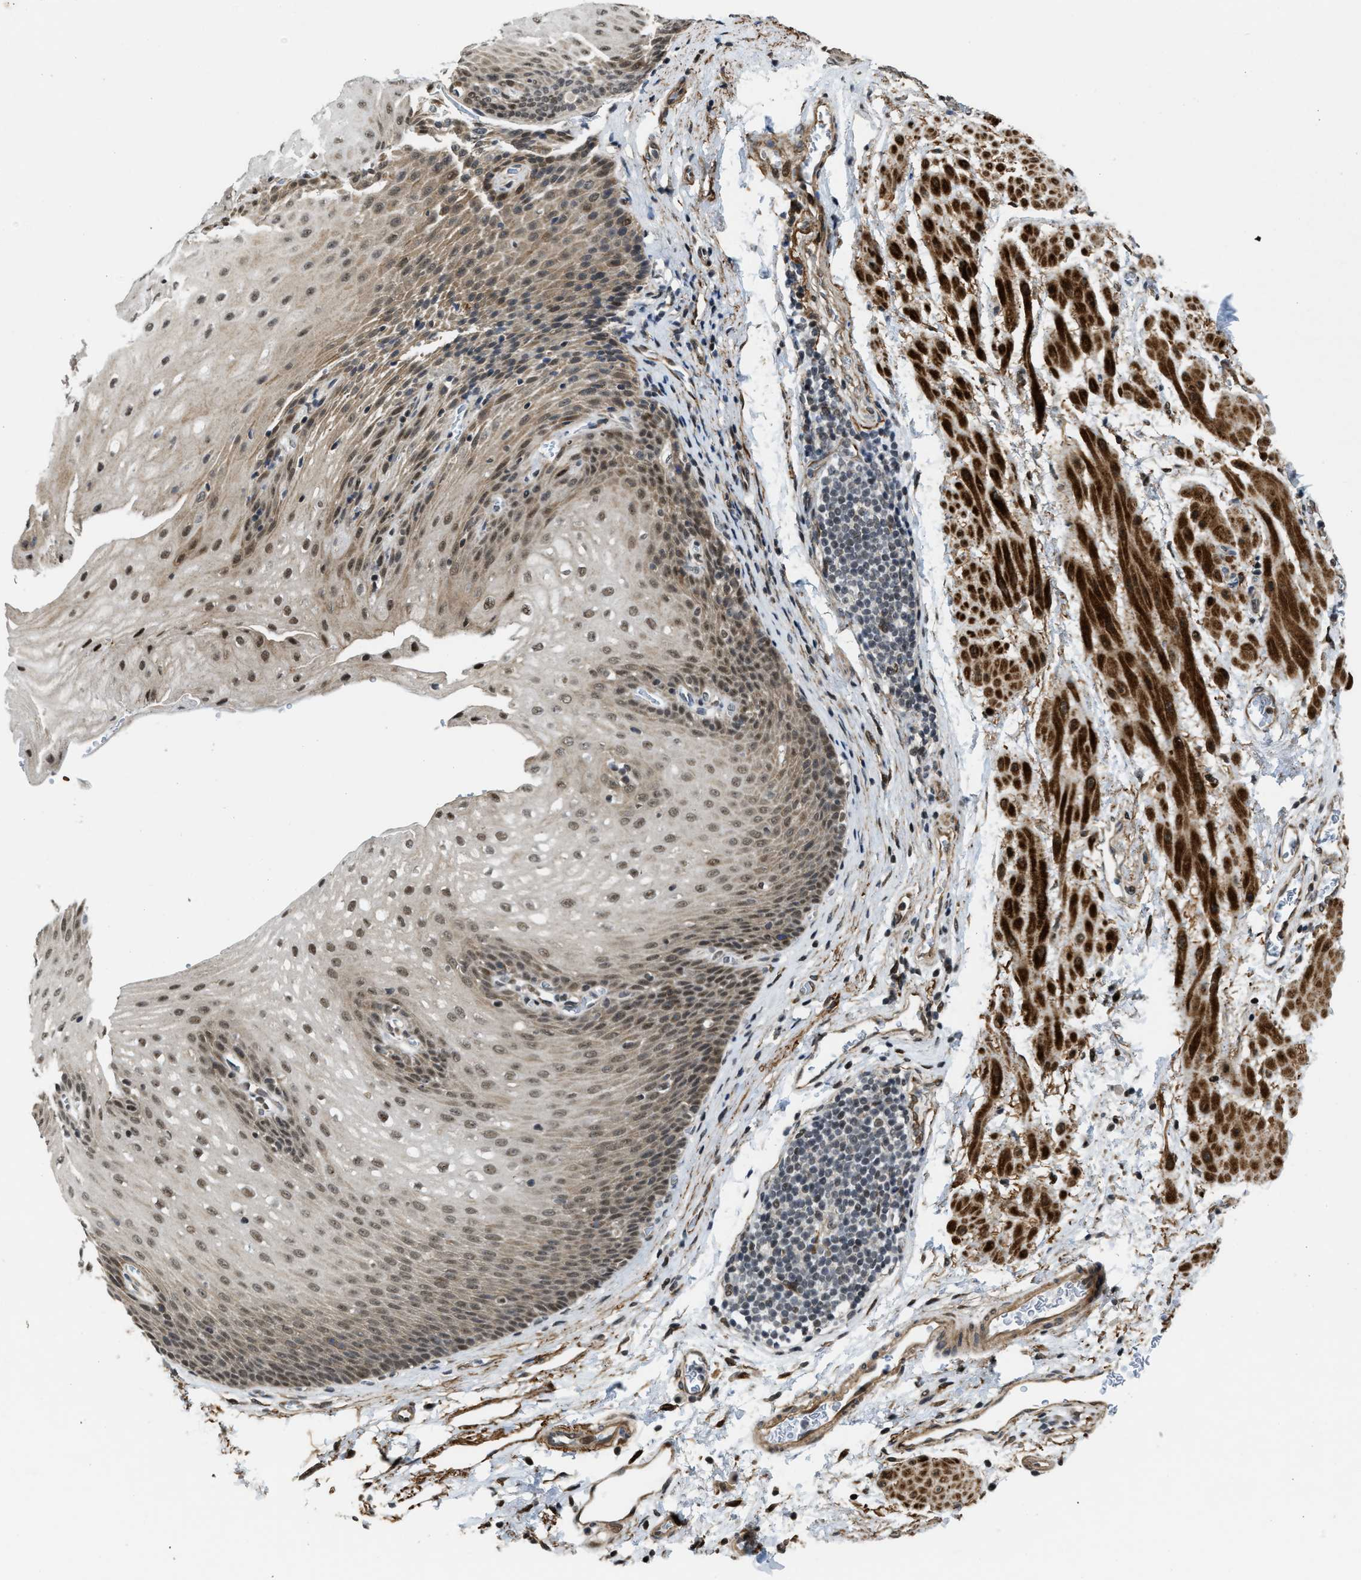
{"staining": {"intensity": "moderate", "quantity": ">75%", "location": "cytoplasmic/membranous,nuclear"}, "tissue": "esophagus", "cell_type": "Squamous epithelial cells", "image_type": "normal", "snomed": [{"axis": "morphology", "description": "Normal tissue, NOS"}, {"axis": "topography", "description": "Esophagus"}], "caption": "Human esophagus stained for a protein (brown) reveals moderate cytoplasmic/membranous,nuclear positive staining in approximately >75% of squamous epithelial cells.", "gene": "ZNF250", "patient": {"sex": "male", "age": 48}}